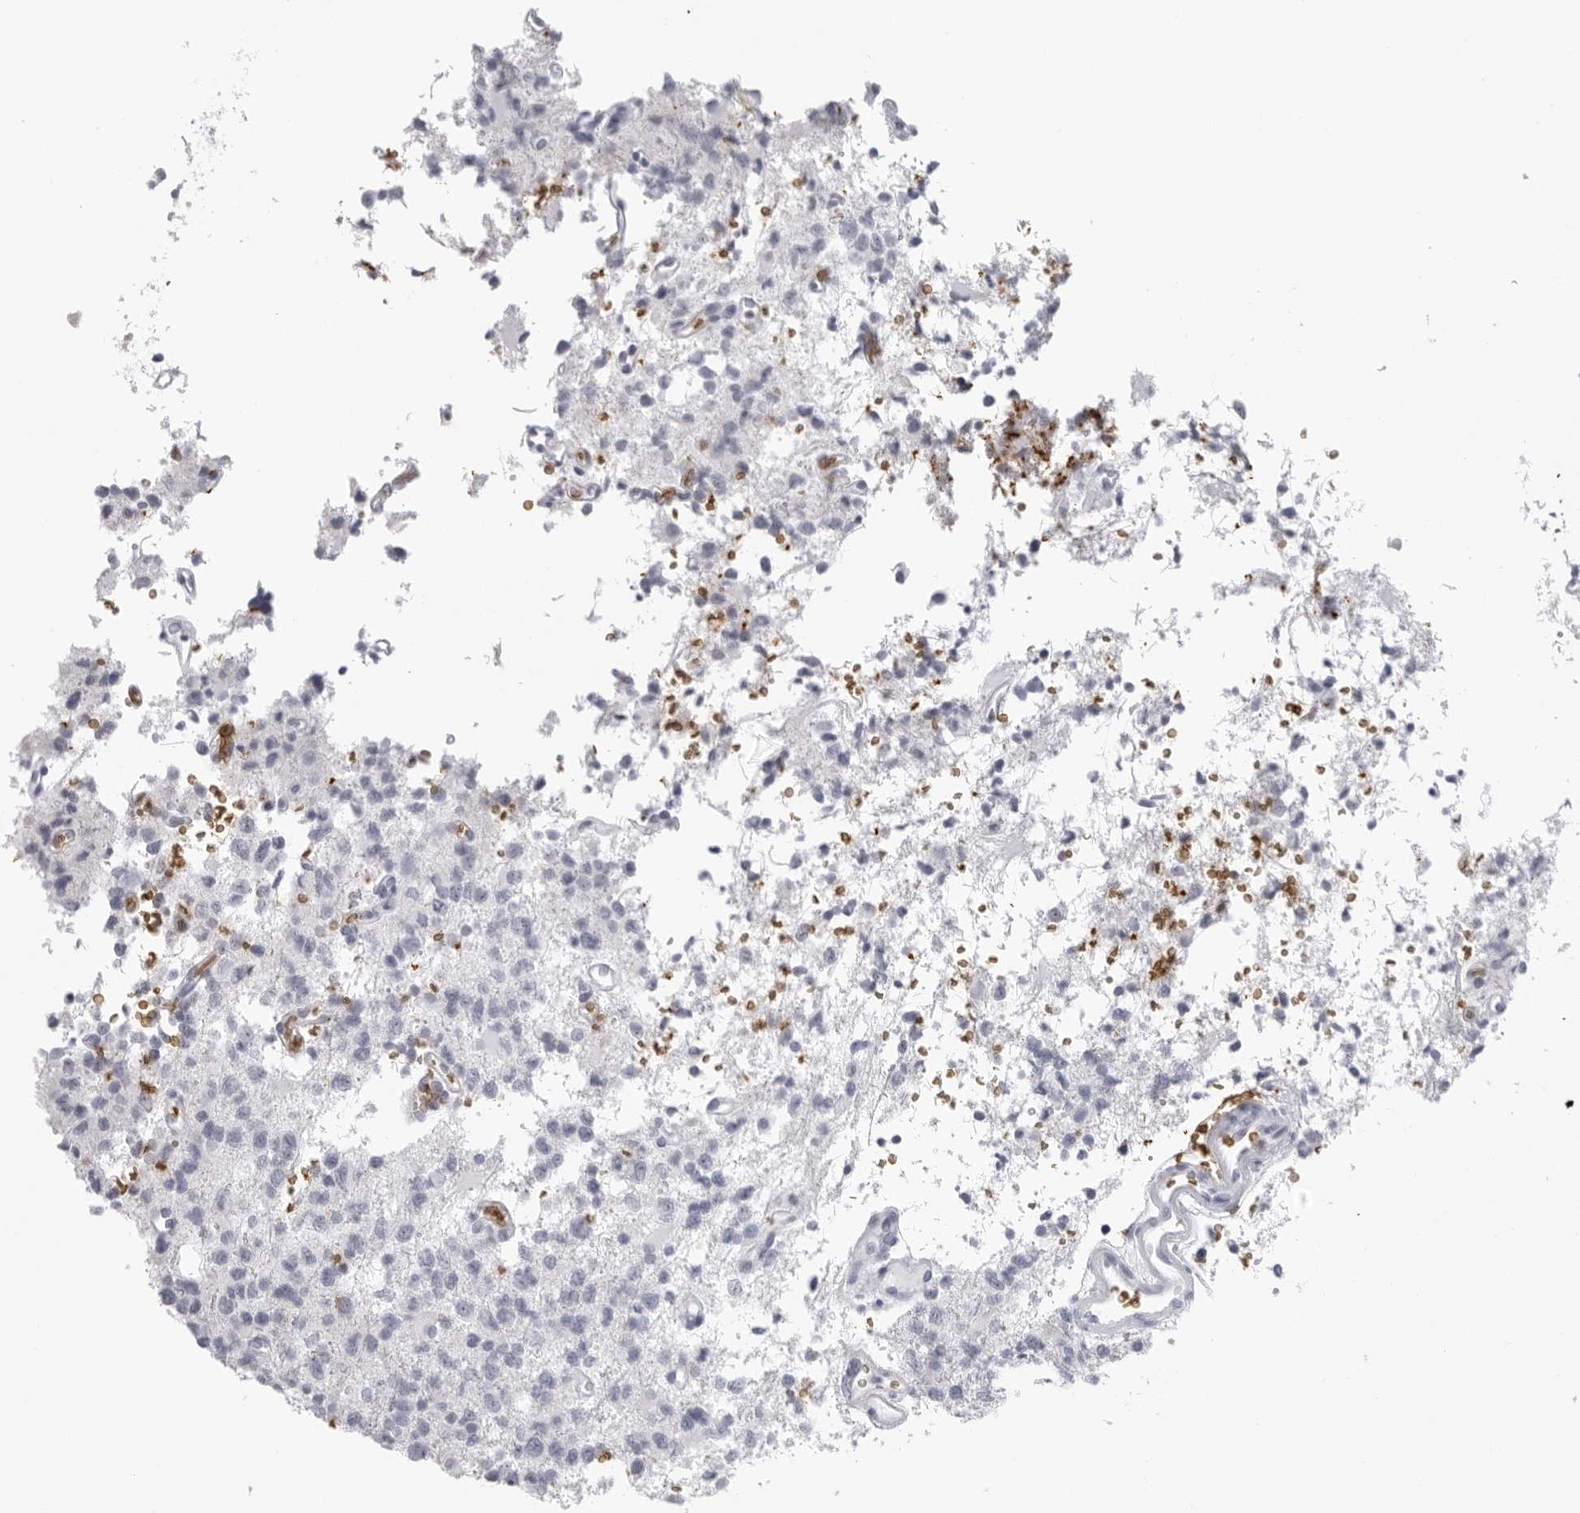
{"staining": {"intensity": "negative", "quantity": "none", "location": "none"}, "tissue": "glioma", "cell_type": "Tumor cells", "image_type": "cancer", "snomed": [{"axis": "morphology", "description": "Glioma, malignant, High grade"}, {"axis": "topography", "description": "Brain"}], "caption": "A photomicrograph of malignant glioma (high-grade) stained for a protein exhibits no brown staining in tumor cells.", "gene": "EPB41", "patient": {"sex": "female", "age": 62}}